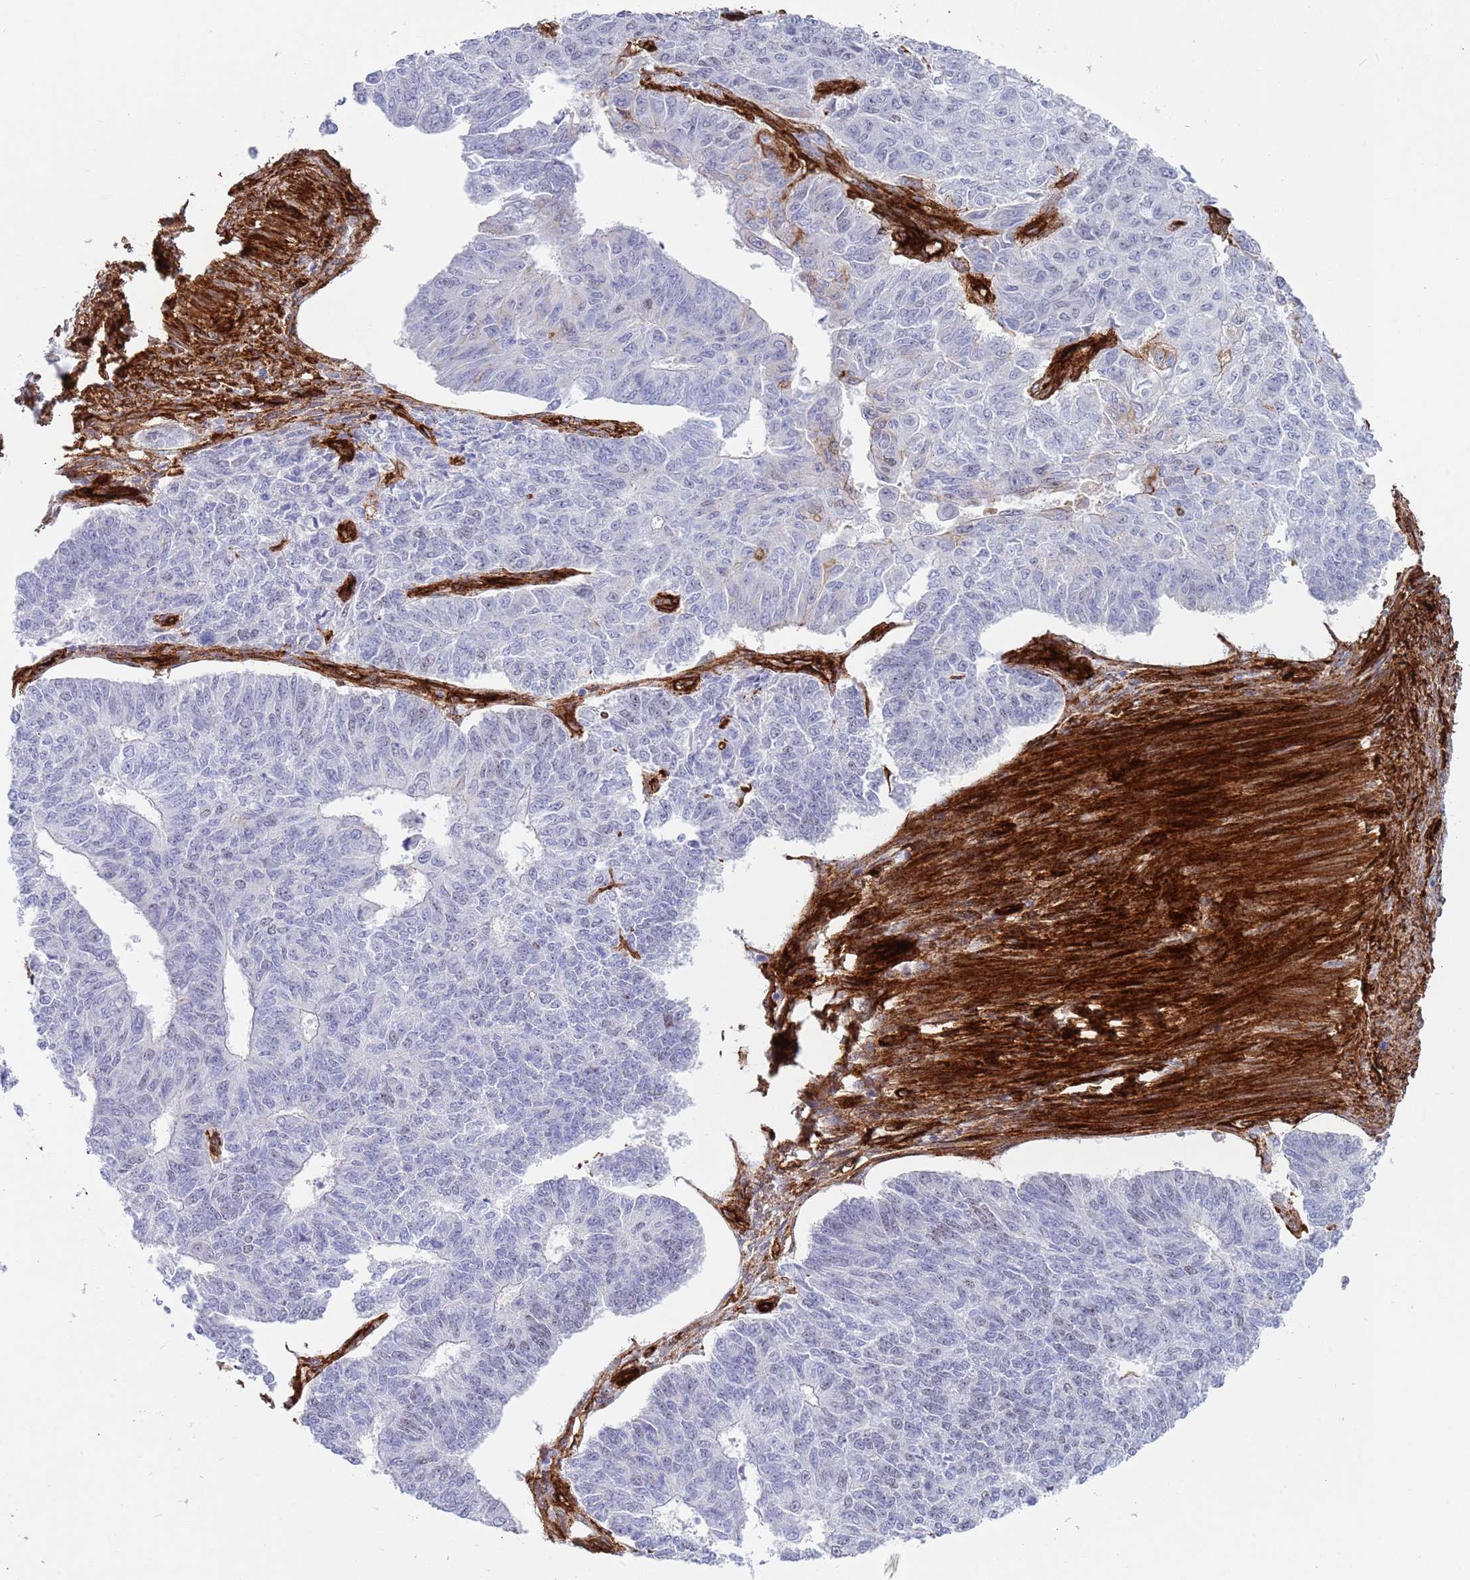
{"staining": {"intensity": "negative", "quantity": "none", "location": "none"}, "tissue": "endometrial cancer", "cell_type": "Tumor cells", "image_type": "cancer", "snomed": [{"axis": "morphology", "description": "Adenocarcinoma, NOS"}, {"axis": "topography", "description": "Endometrium"}], "caption": "This is an immunohistochemistry image of endometrial adenocarcinoma. There is no staining in tumor cells.", "gene": "CAV2", "patient": {"sex": "female", "age": 32}}